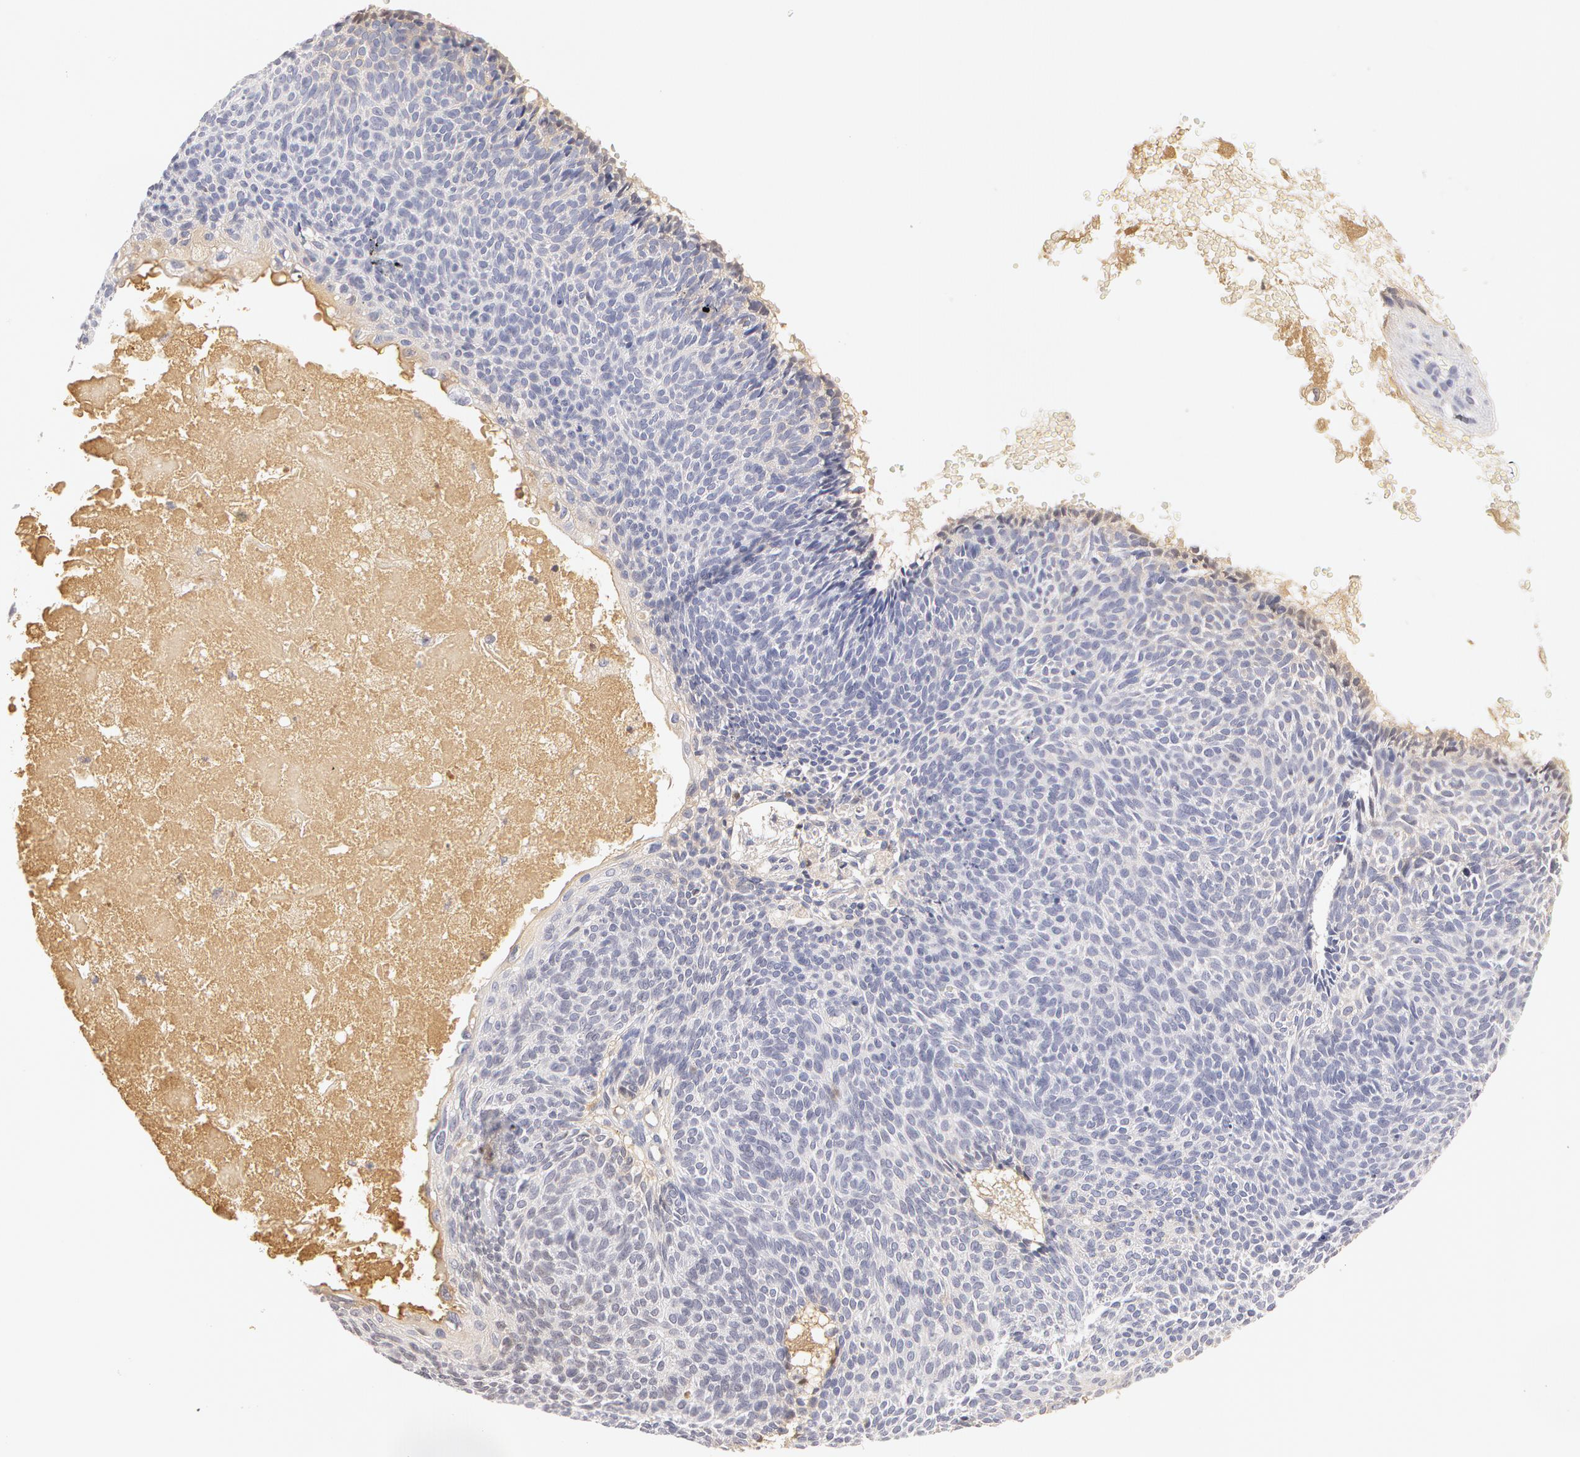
{"staining": {"intensity": "negative", "quantity": "none", "location": "none"}, "tissue": "skin cancer", "cell_type": "Tumor cells", "image_type": "cancer", "snomed": [{"axis": "morphology", "description": "Basal cell carcinoma"}, {"axis": "topography", "description": "Skin"}], "caption": "IHC of skin basal cell carcinoma demonstrates no staining in tumor cells.", "gene": "AHSG", "patient": {"sex": "male", "age": 84}}